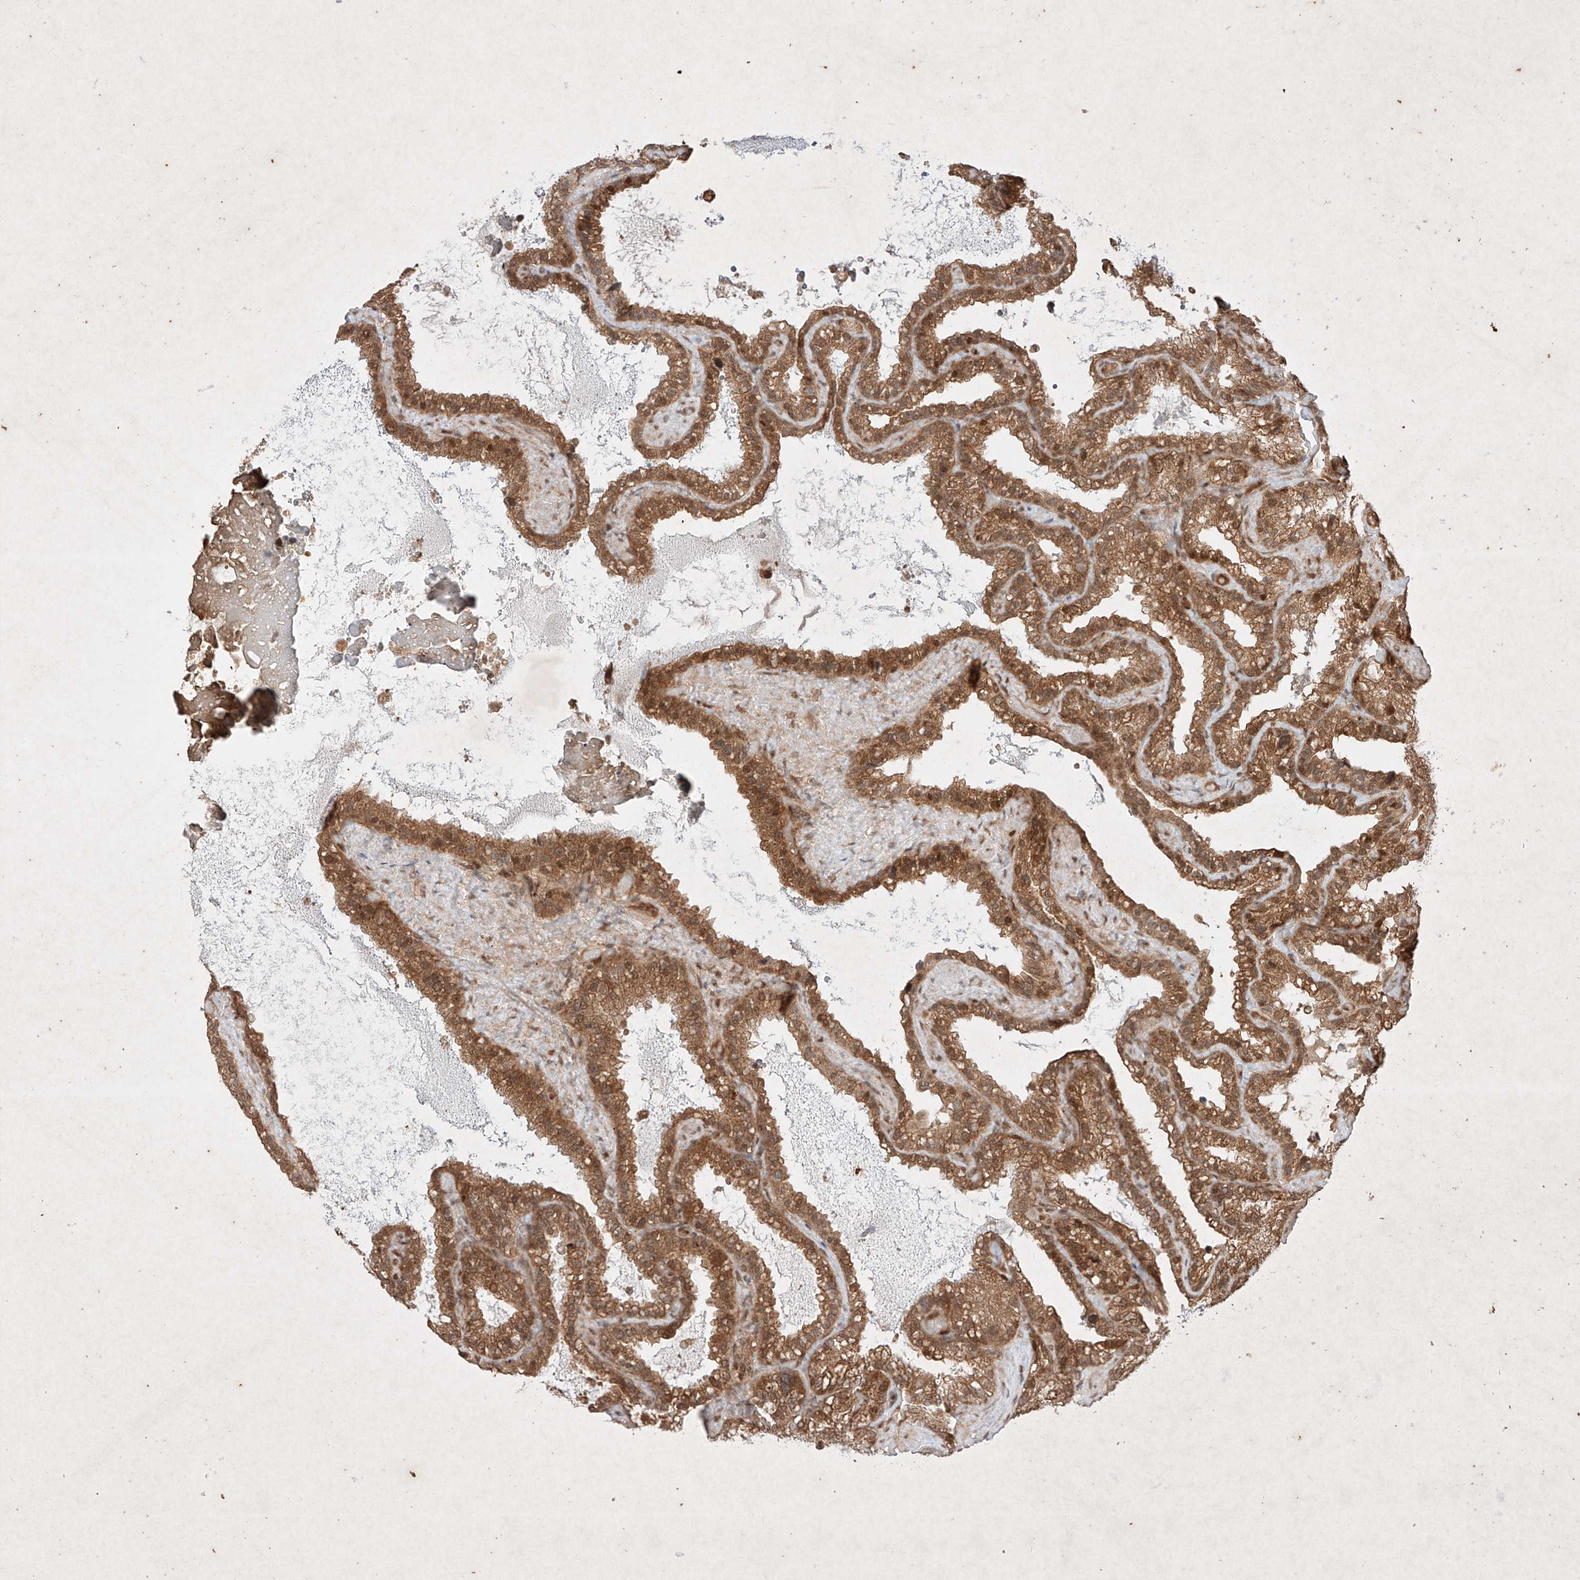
{"staining": {"intensity": "moderate", "quantity": ">75%", "location": "cytoplasmic/membranous,nuclear"}, "tissue": "seminal vesicle", "cell_type": "Glandular cells", "image_type": "normal", "snomed": [{"axis": "morphology", "description": "Normal tissue, NOS"}, {"axis": "topography", "description": "Prostate"}, {"axis": "topography", "description": "Seminal veicle"}], "caption": "Protein staining displays moderate cytoplasmic/membranous,nuclear staining in about >75% of glandular cells in benign seminal vesicle. The staining is performed using DAB brown chromogen to label protein expression. The nuclei are counter-stained blue using hematoxylin.", "gene": "RNF31", "patient": {"sex": "male", "age": 68}}